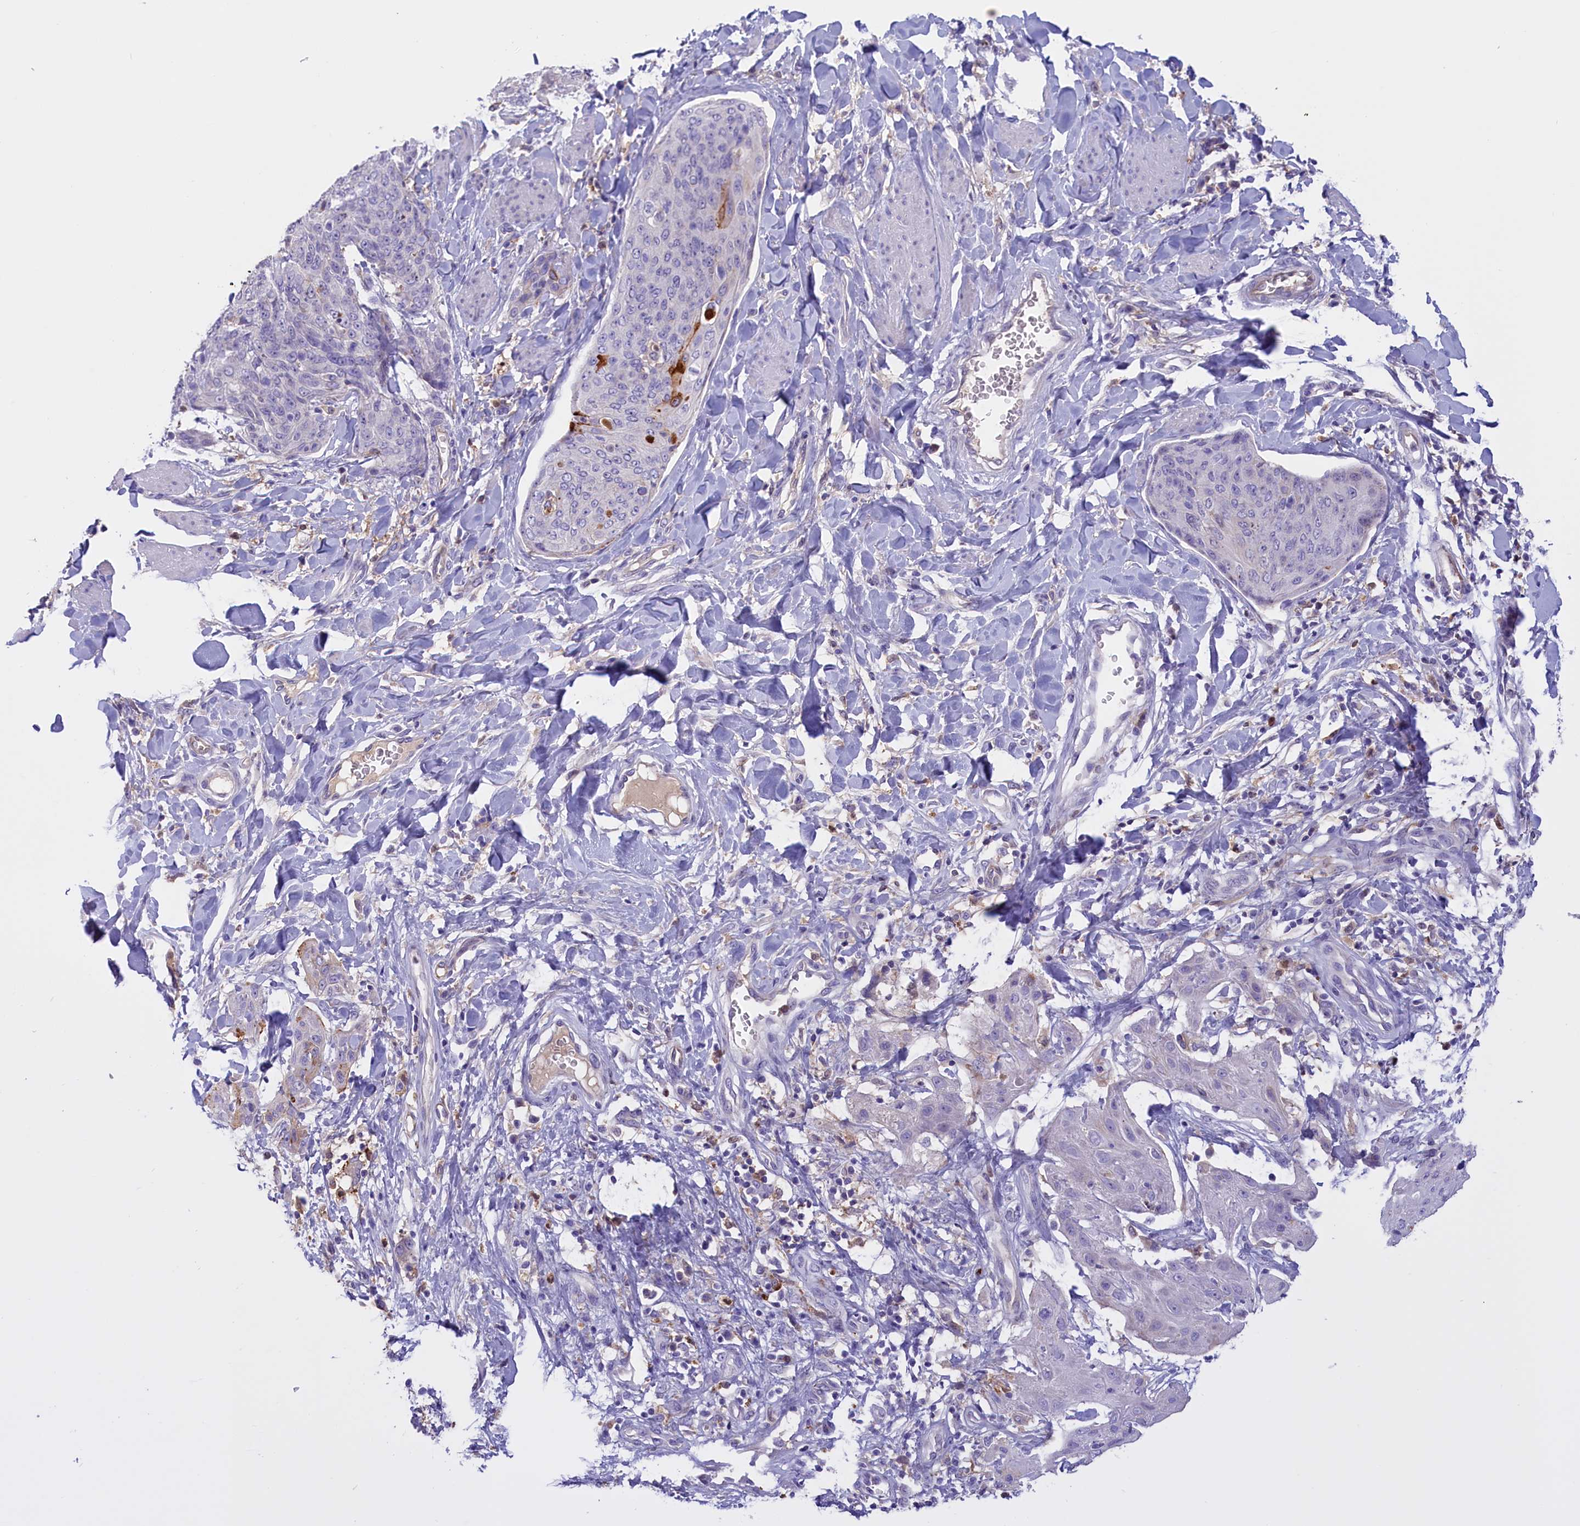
{"staining": {"intensity": "negative", "quantity": "none", "location": "none"}, "tissue": "skin cancer", "cell_type": "Tumor cells", "image_type": "cancer", "snomed": [{"axis": "morphology", "description": "Squamous cell carcinoma, NOS"}, {"axis": "topography", "description": "Skin"}, {"axis": "topography", "description": "Vulva"}], "caption": "Image shows no significant protein expression in tumor cells of skin cancer.", "gene": "FAM149B1", "patient": {"sex": "female", "age": 85}}